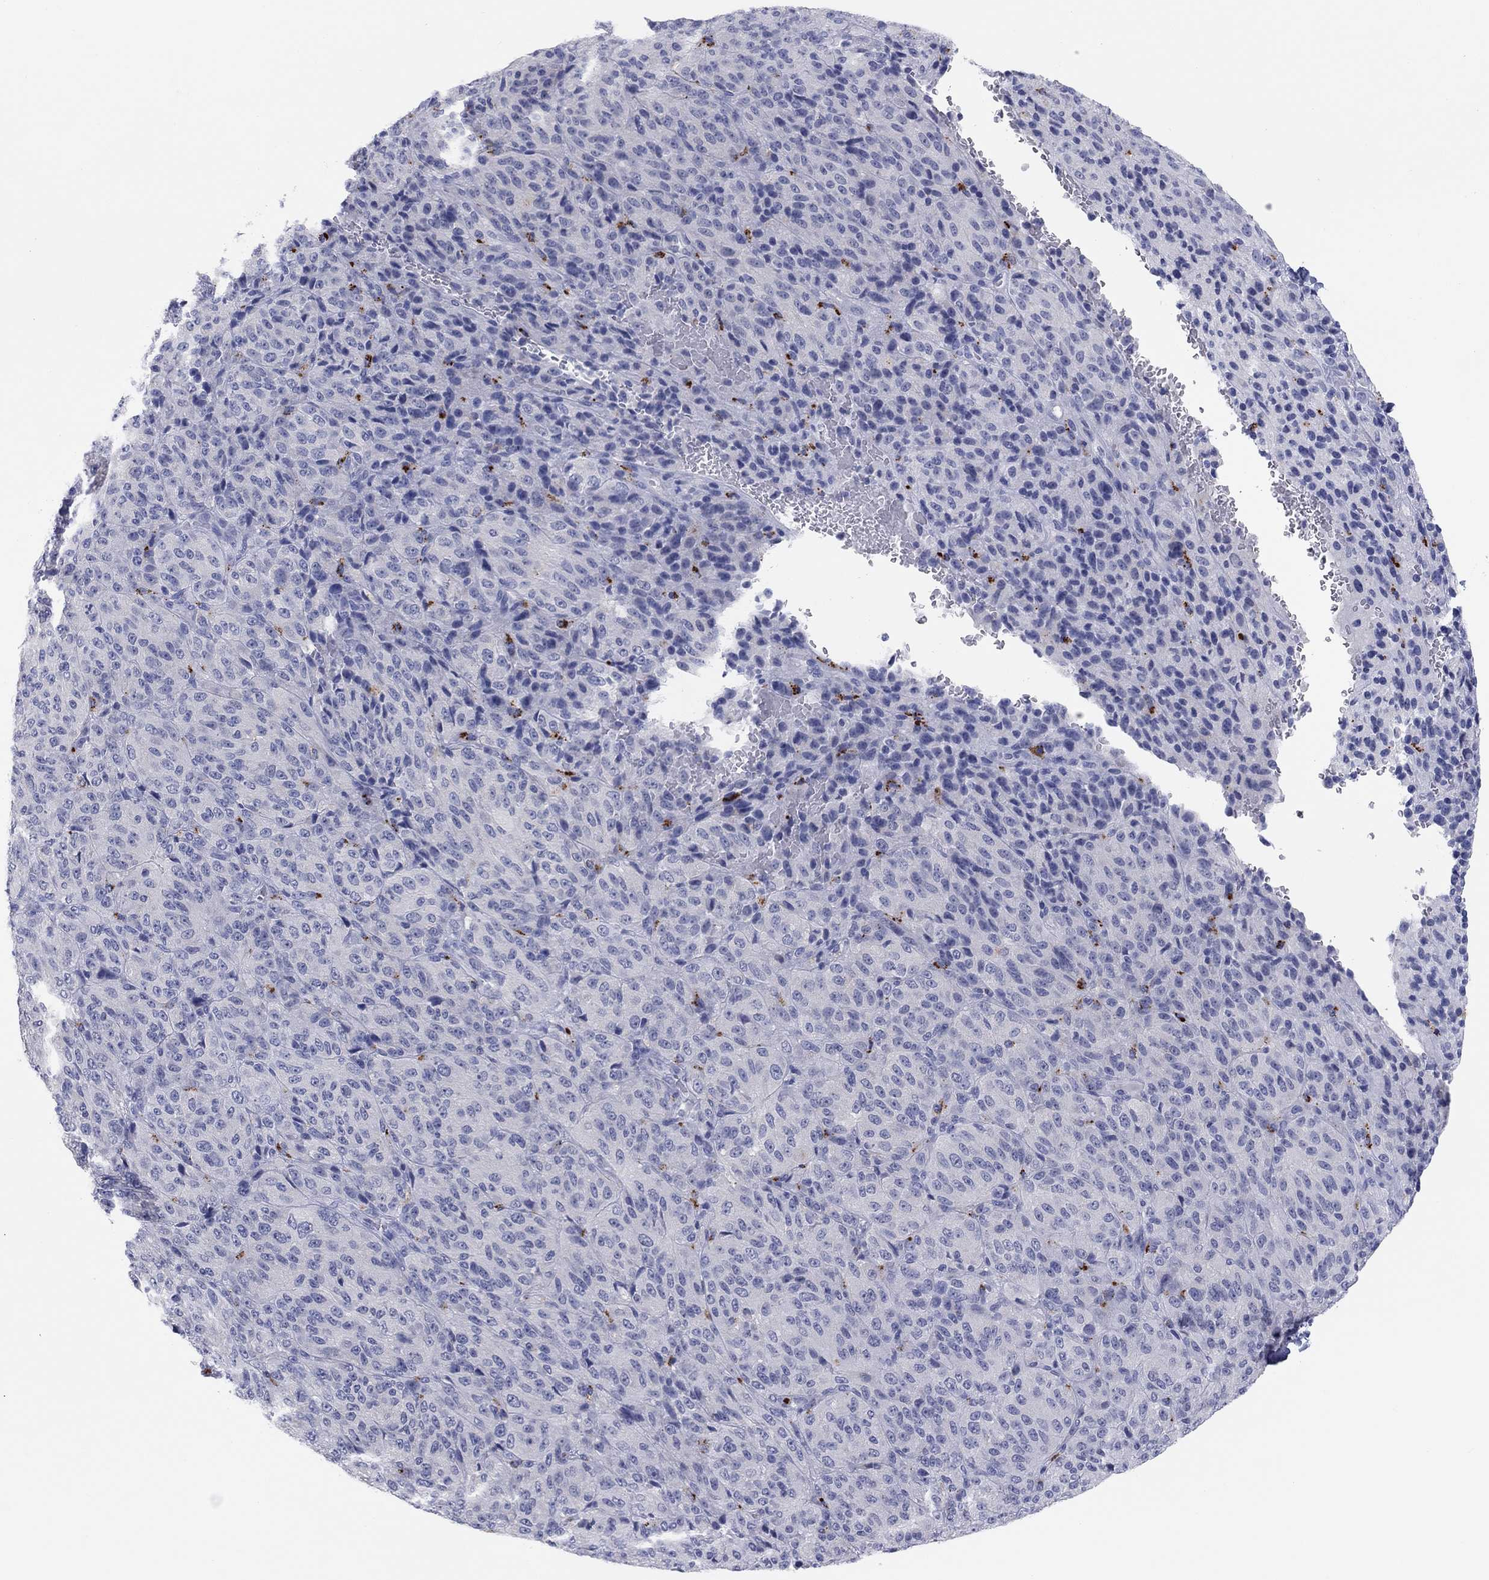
{"staining": {"intensity": "negative", "quantity": "none", "location": "none"}, "tissue": "melanoma", "cell_type": "Tumor cells", "image_type": "cancer", "snomed": [{"axis": "morphology", "description": "Malignant melanoma, Metastatic site"}, {"axis": "topography", "description": "Brain"}], "caption": "Tumor cells show no significant expression in malignant melanoma (metastatic site).", "gene": "CPNE6", "patient": {"sex": "female", "age": 56}}